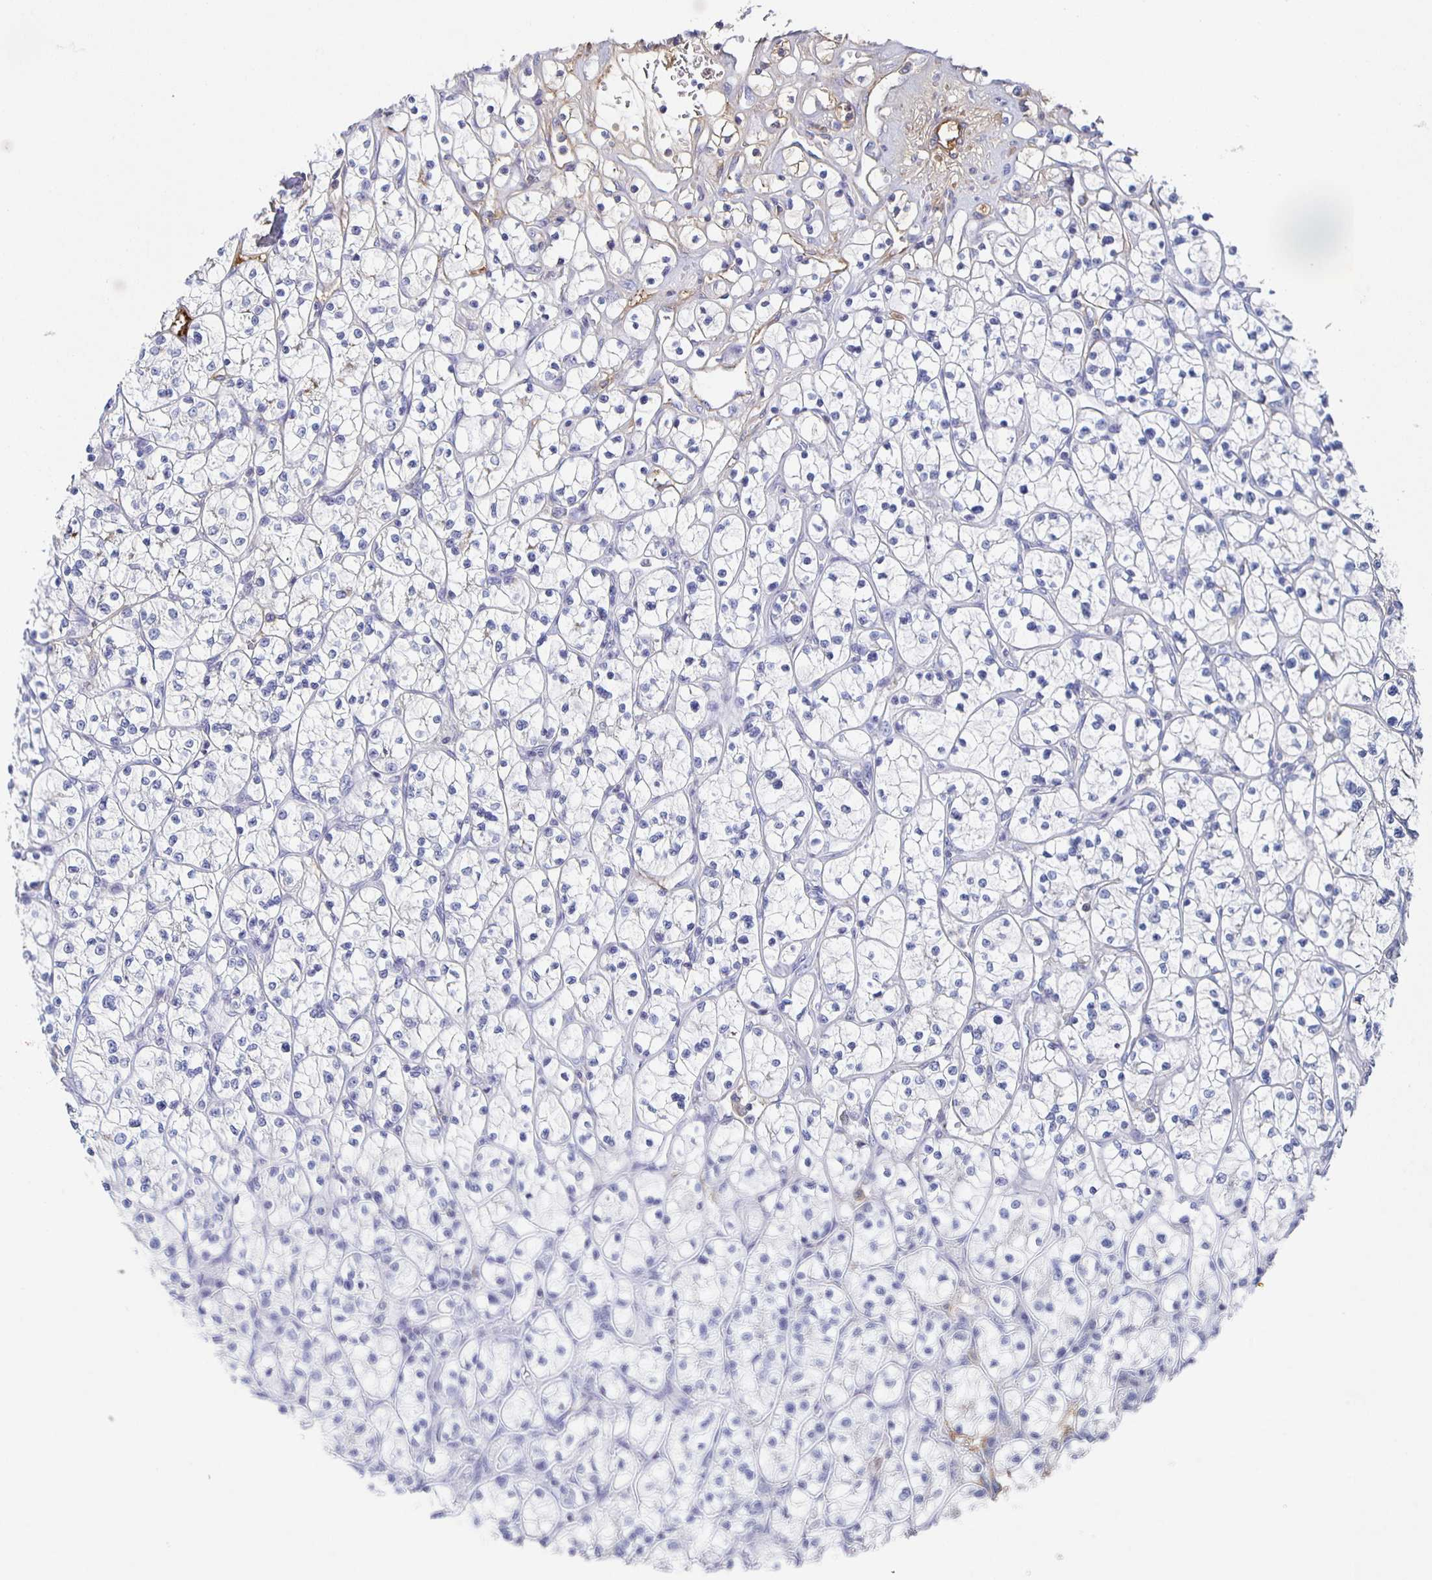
{"staining": {"intensity": "negative", "quantity": "none", "location": "none"}, "tissue": "renal cancer", "cell_type": "Tumor cells", "image_type": "cancer", "snomed": [{"axis": "morphology", "description": "Adenocarcinoma, NOS"}, {"axis": "topography", "description": "Kidney"}], "caption": "DAB (3,3'-diaminobenzidine) immunohistochemical staining of human adenocarcinoma (renal) displays no significant staining in tumor cells.", "gene": "FGA", "patient": {"sex": "female", "age": 64}}